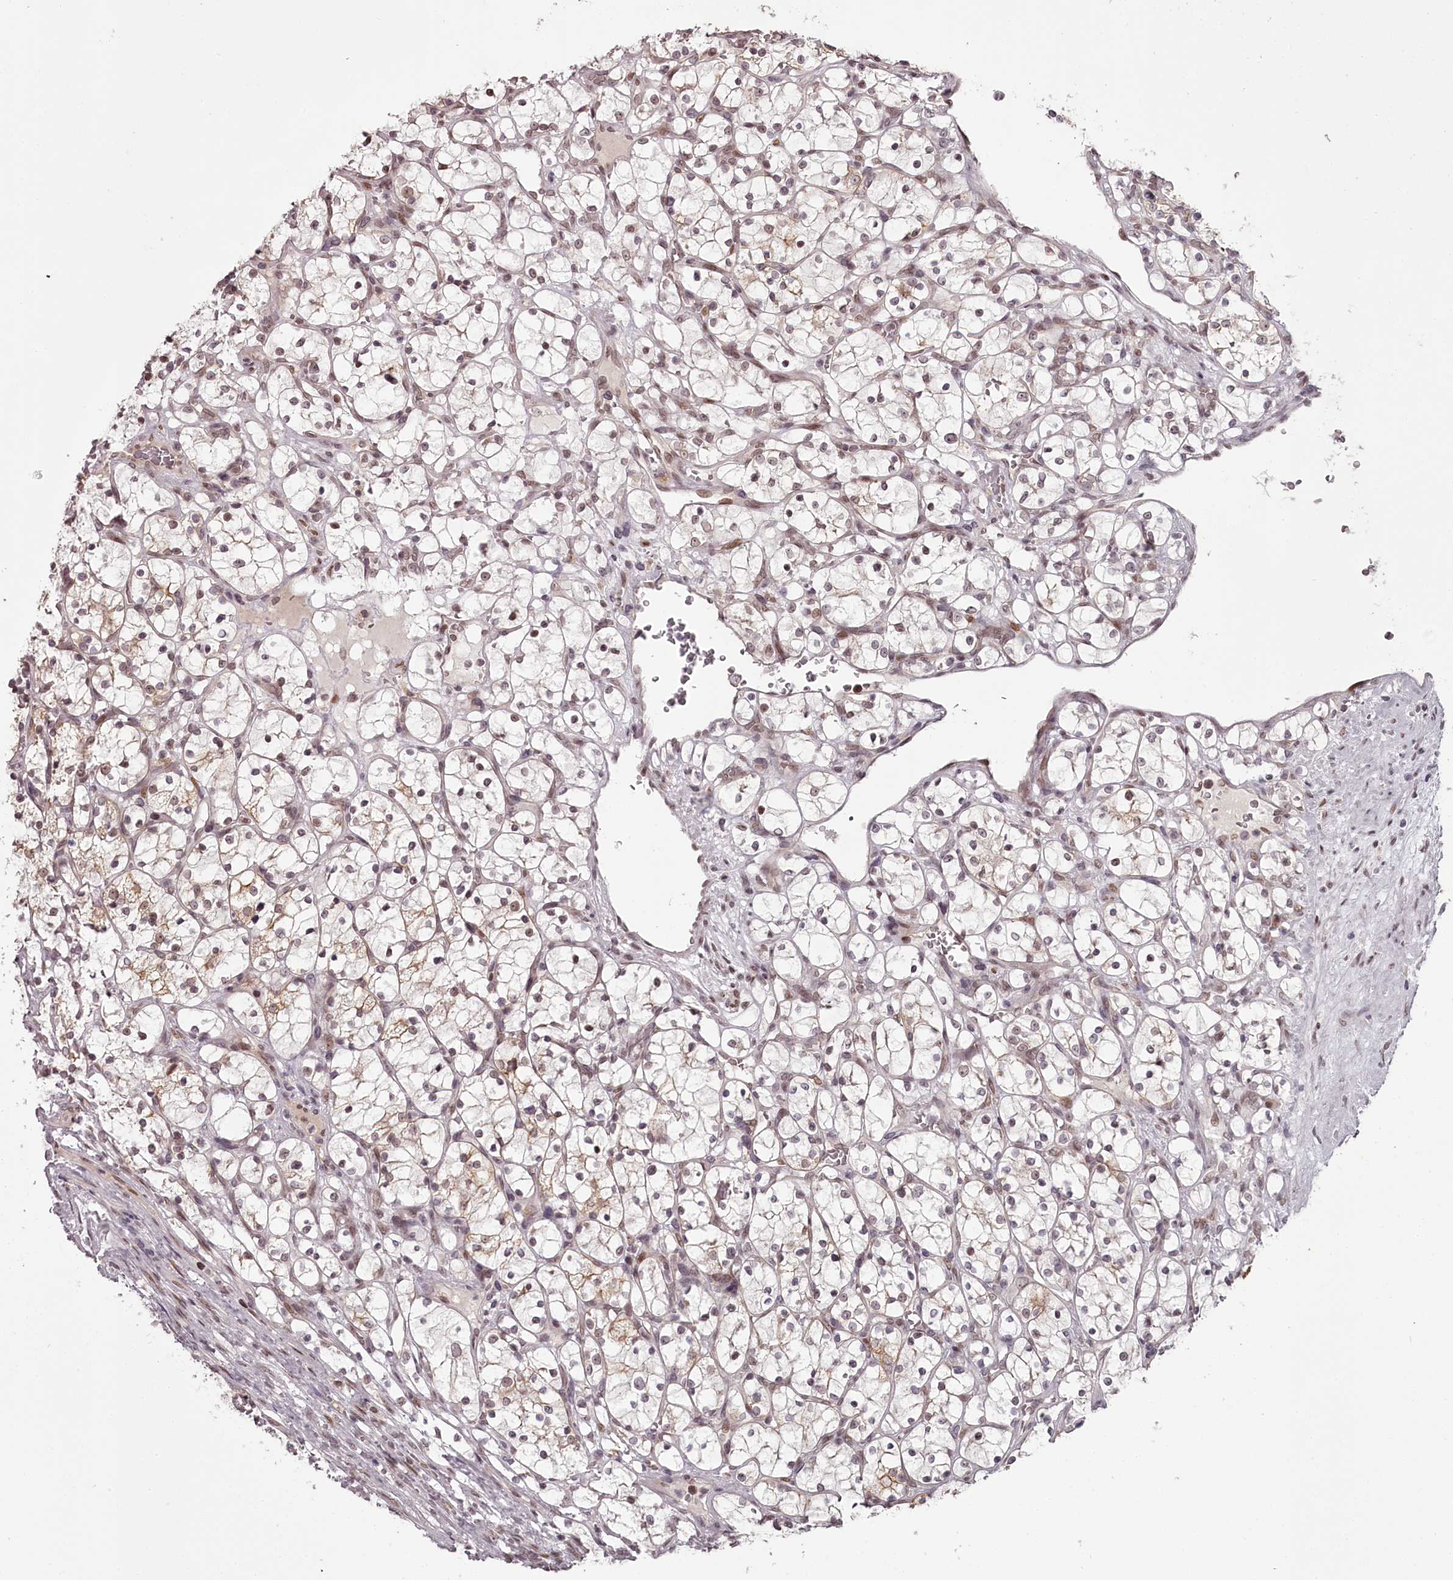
{"staining": {"intensity": "weak", "quantity": "<25%", "location": "cytoplasmic/membranous,nuclear"}, "tissue": "renal cancer", "cell_type": "Tumor cells", "image_type": "cancer", "snomed": [{"axis": "morphology", "description": "Adenocarcinoma, NOS"}, {"axis": "topography", "description": "Kidney"}], "caption": "This is an immunohistochemistry micrograph of human adenocarcinoma (renal). There is no staining in tumor cells.", "gene": "THYN1", "patient": {"sex": "female", "age": 69}}